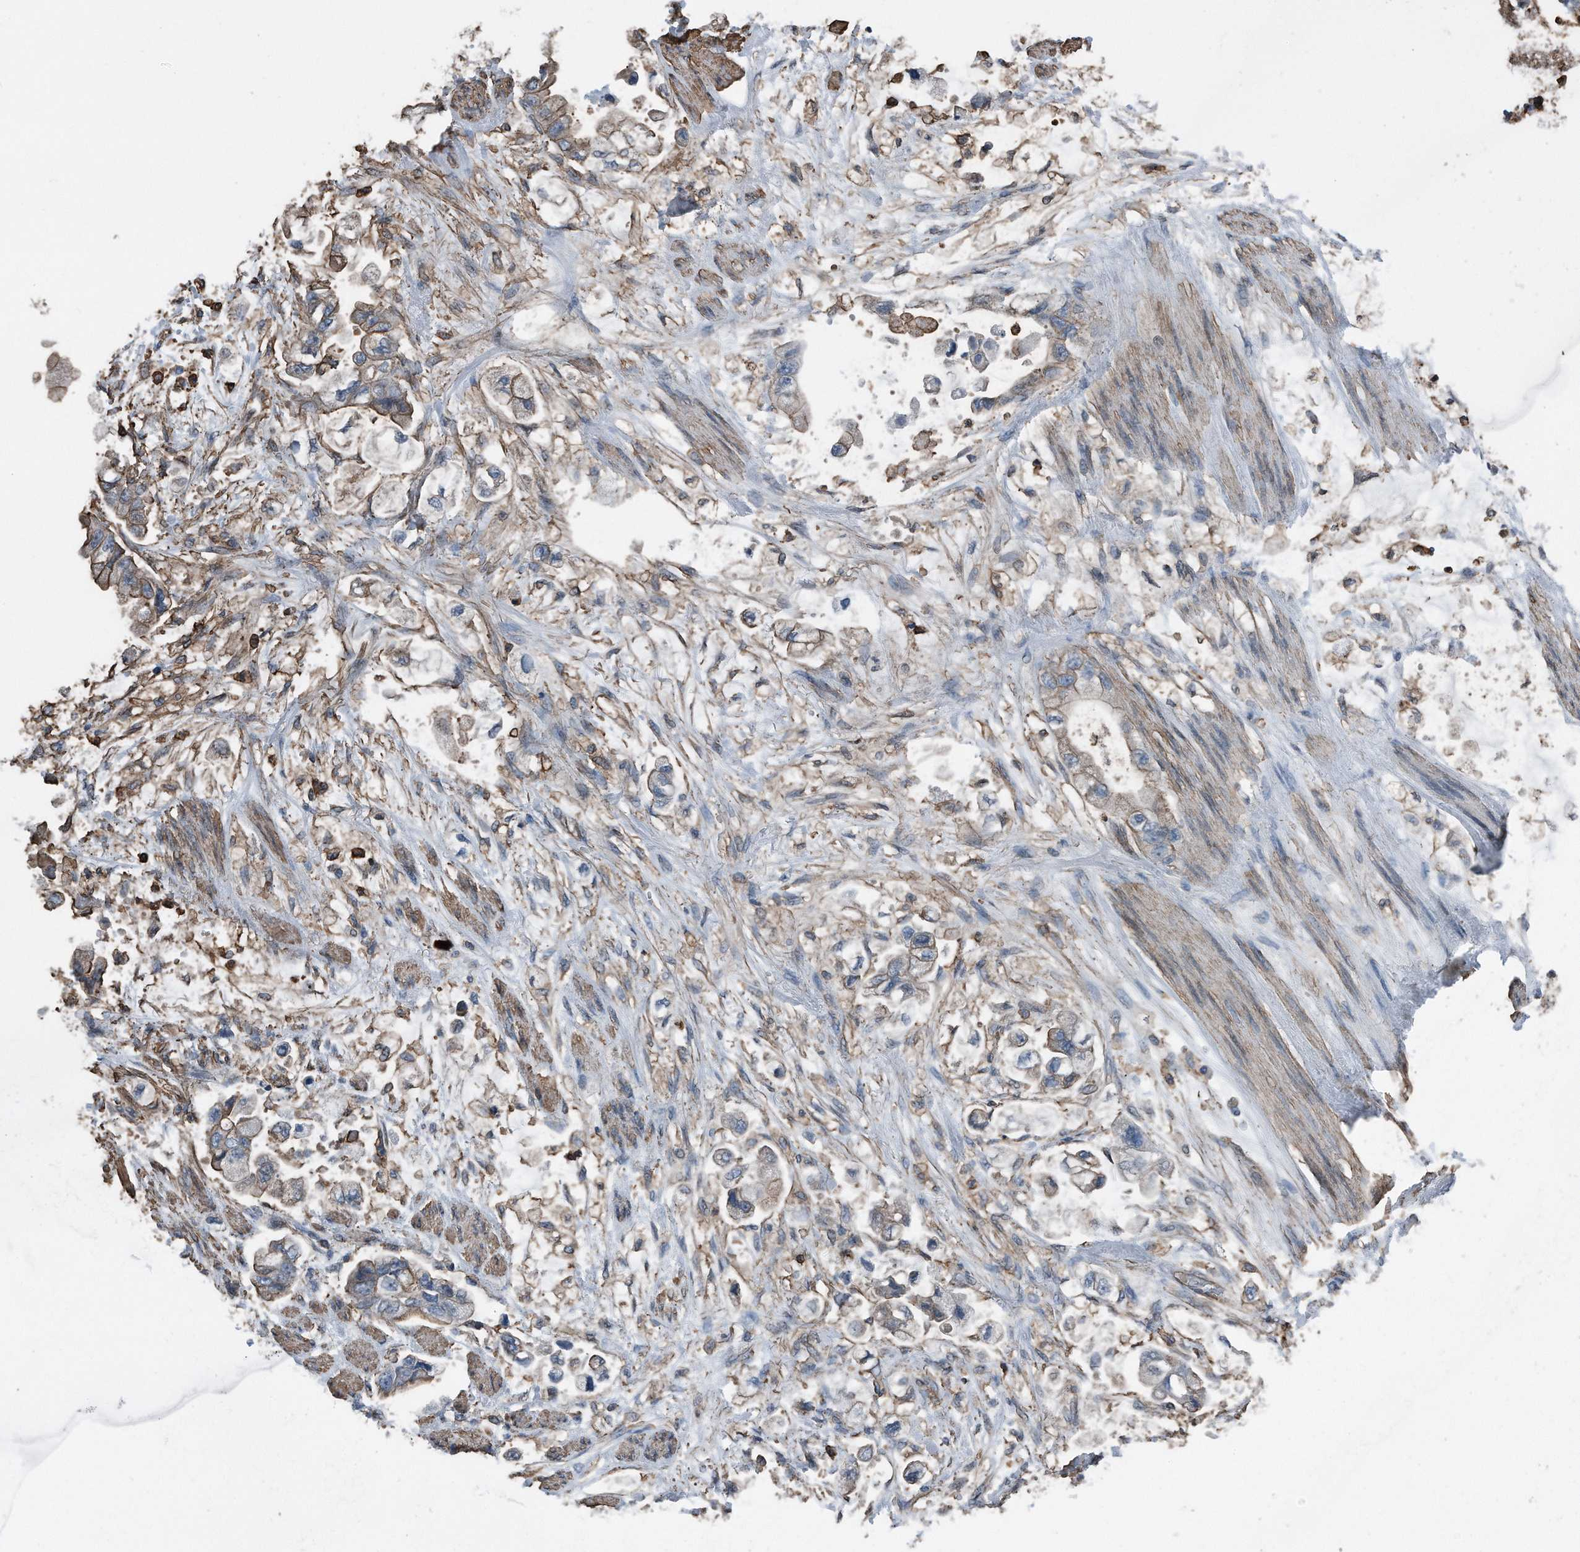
{"staining": {"intensity": "moderate", "quantity": "<25%", "location": "cytoplasmic/membranous"}, "tissue": "stomach cancer", "cell_type": "Tumor cells", "image_type": "cancer", "snomed": [{"axis": "morphology", "description": "Adenocarcinoma, NOS"}, {"axis": "topography", "description": "Stomach"}], "caption": "There is low levels of moderate cytoplasmic/membranous expression in tumor cells of stomach cancer (adenocarcinoma), as demonstrated by immunohistochemical staining (brown color).", "gene": "RSPO3", "patient": {"sex": "male", "age": 62}}